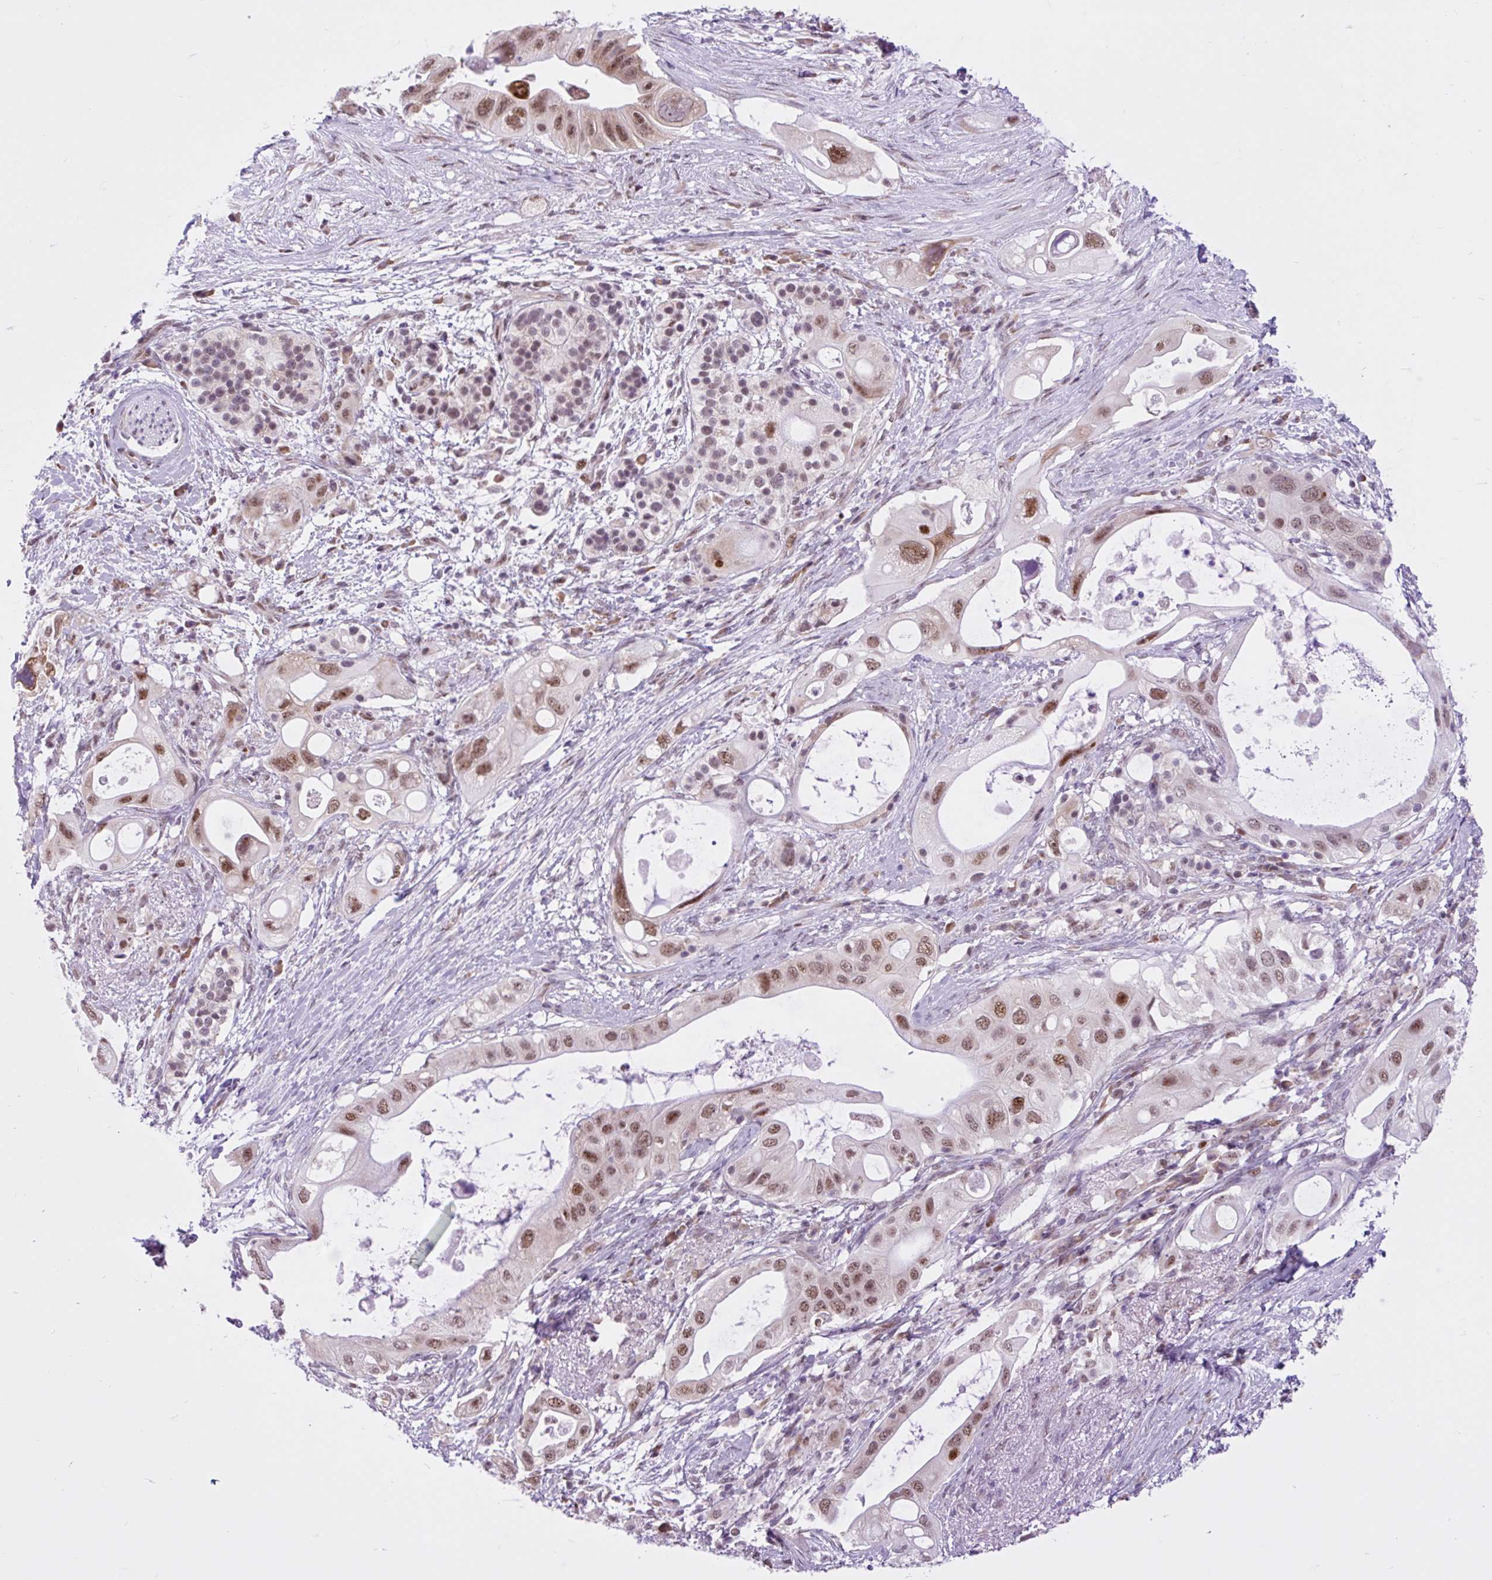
{"staining": {"intensity": "moderate", "quantity": ">75%", "location": "nuclear"}, "tissue": "pancreatic cancer", "cell_type": "Tumor cells", "image_type": "cancer", "snomed": [{"axis": "morphology", "description": "Adenocarcinoma, NOS"}, {"axis": "topography", "description": "Pancreas"}], "caption": "Immunohistochemical staining of human pancreatic cancer shows moderate nuclear protein positivity in about >75% of tumor cells. The staining was performed using DAB to visualize the protein expression in brown, while the nuclei were stained in blue with hematoxylin (Magnification: 20x).", "gene": "CLK2", "patient": {"sex": "female", "age": 72}}